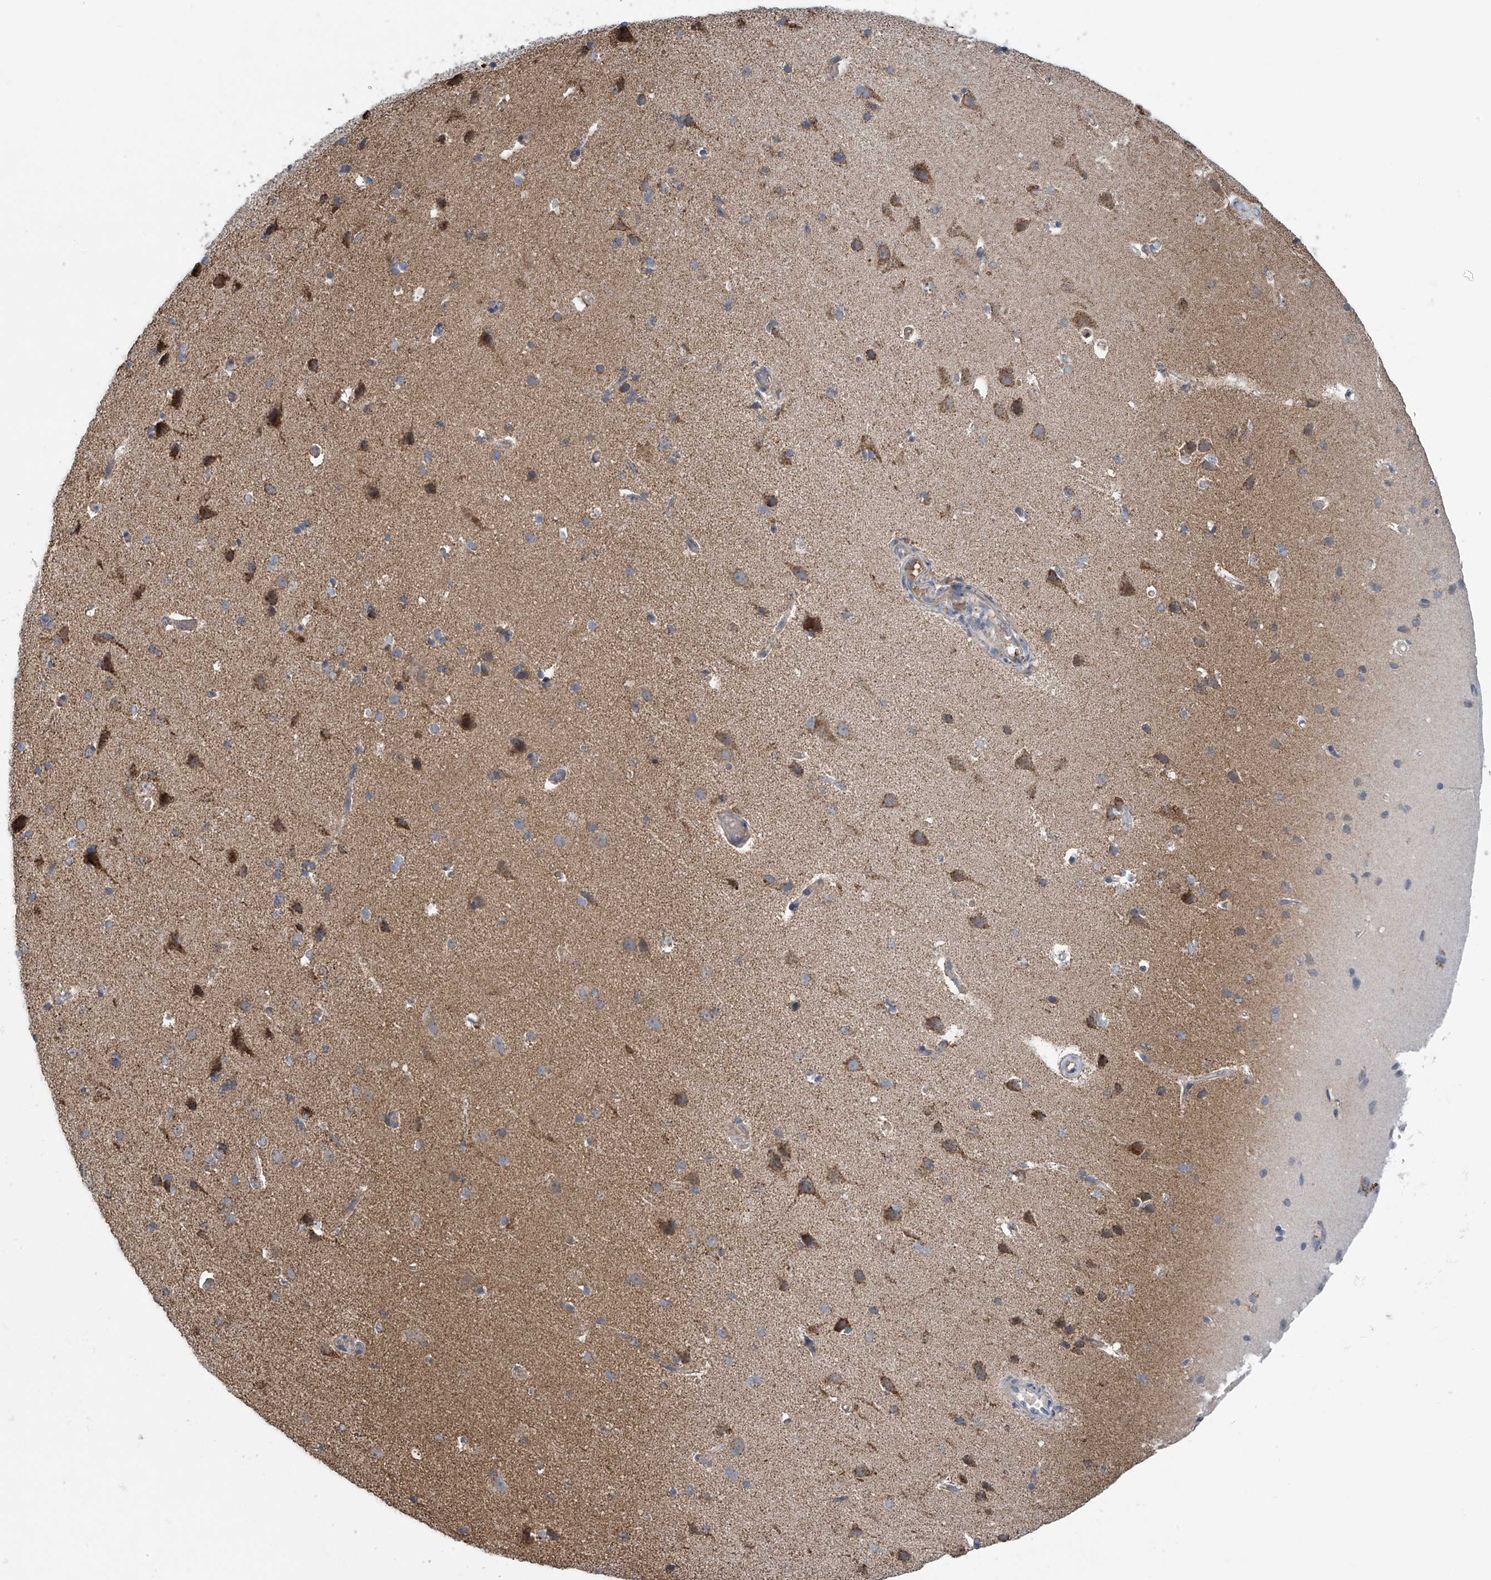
{"staining": {"intensity": "weak", "quantity": "25%-75%", "location": "cytoplasmic/membranous"}, "tissue": "cerebral cortex", "cell_type": "Endothelial cells", "image_type": "normal", "snomed": [{"axis": "morphology", "description": "Normal tissue, NOS"}, {"axis": "topography", "description": "Cerebral cortex"}], "caption": "An image showing weak cytoplasmic/membranous expression in about 25%-75% of endothelial cells in normal cerebral cortex, as visualized by brown immunohistochemical staining.", "gene": "COMMD1", "patient": {"sex": "male", "age": 34}}